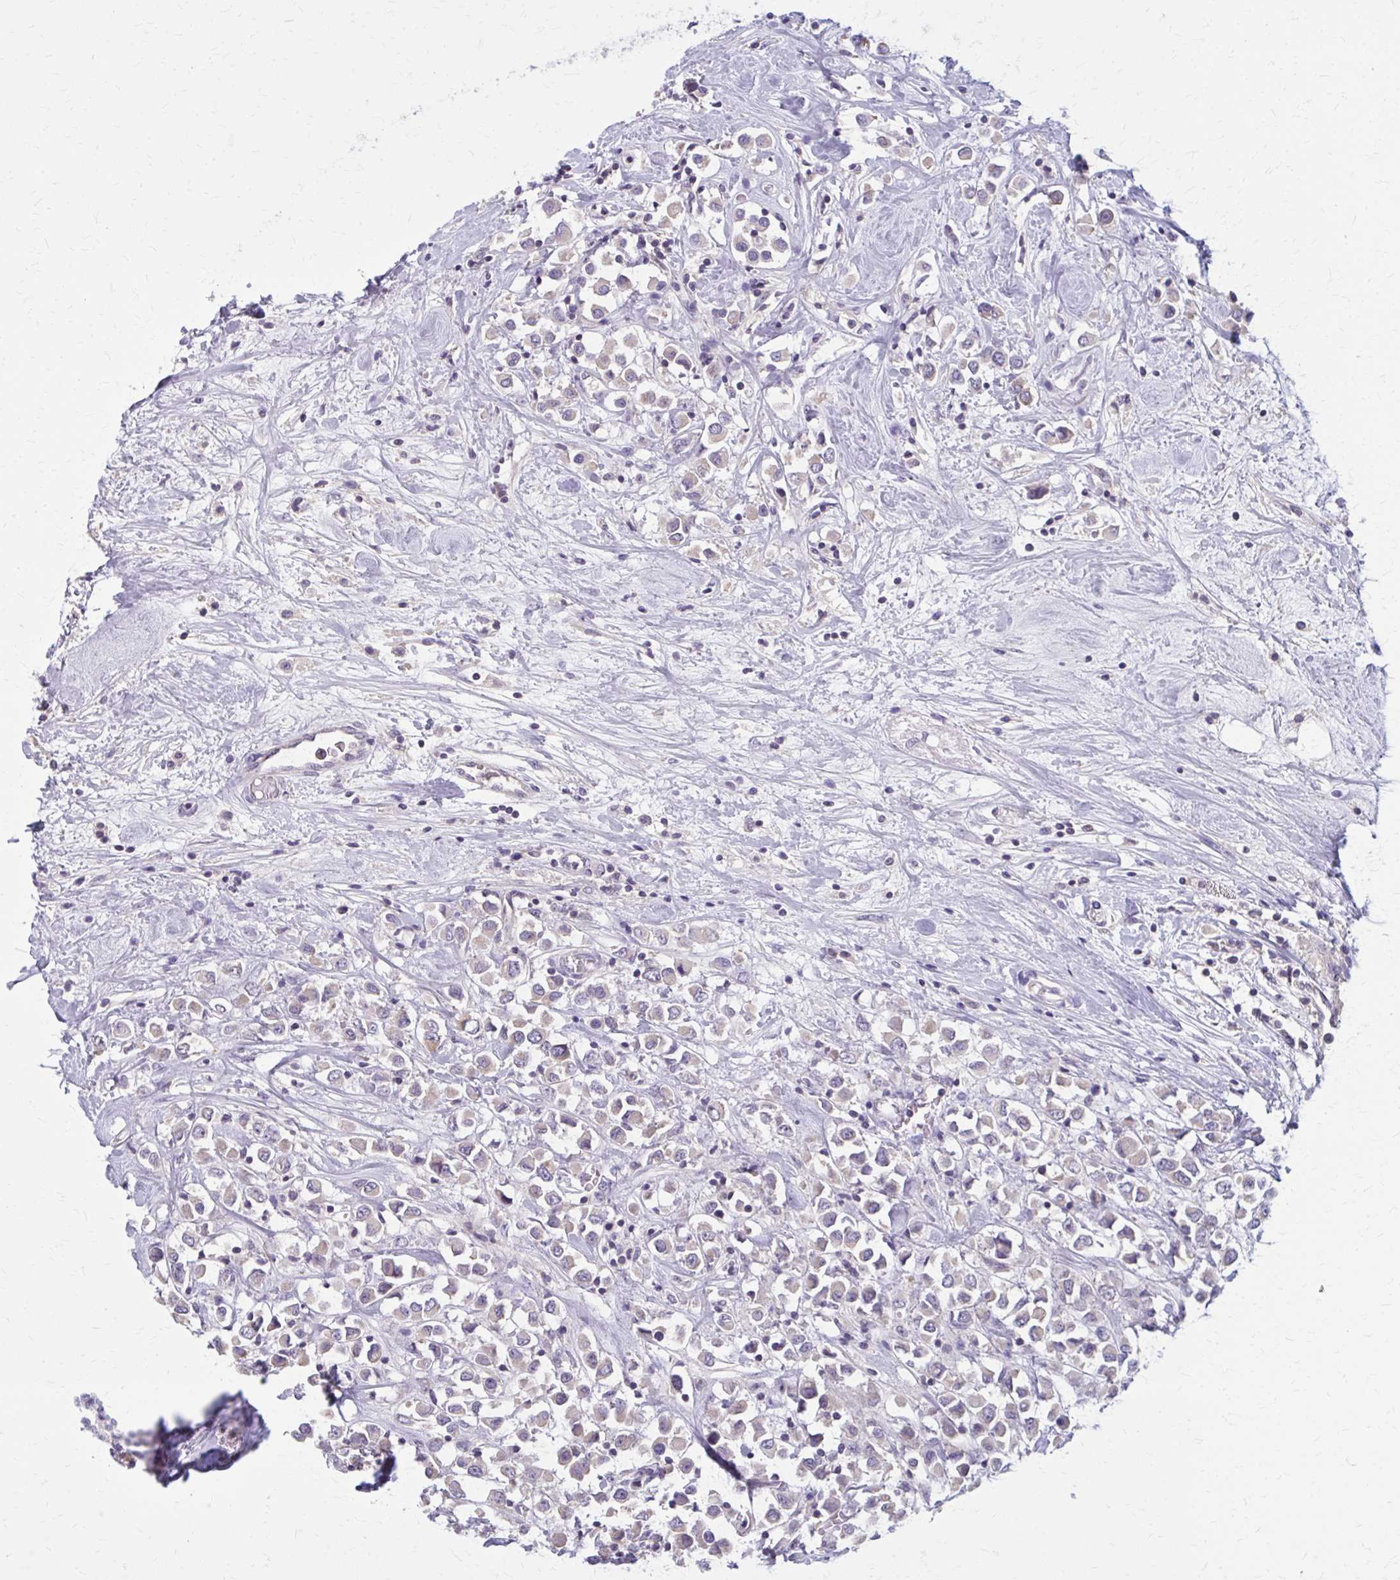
{"staining": {"intensity": "weak", "quantity": "<25%", "location": "cytoplasmic/membranous"}, "tissue": "breast cancer", "cell_type": "Tumor cells", "image_type": "cancer", "snomed": [{"axis": "morphology", "description": "Duct carcinoma"}, {"axis": "topography", "description": "Breast"}], "caption": "Breast cancer (infiltrating ductal carcinoma) stained for a protein using immunohistochemistry reveals no staining tumor cells.", "gene": "OR4A47", "patient": {"sex": "female", "age": 61}}